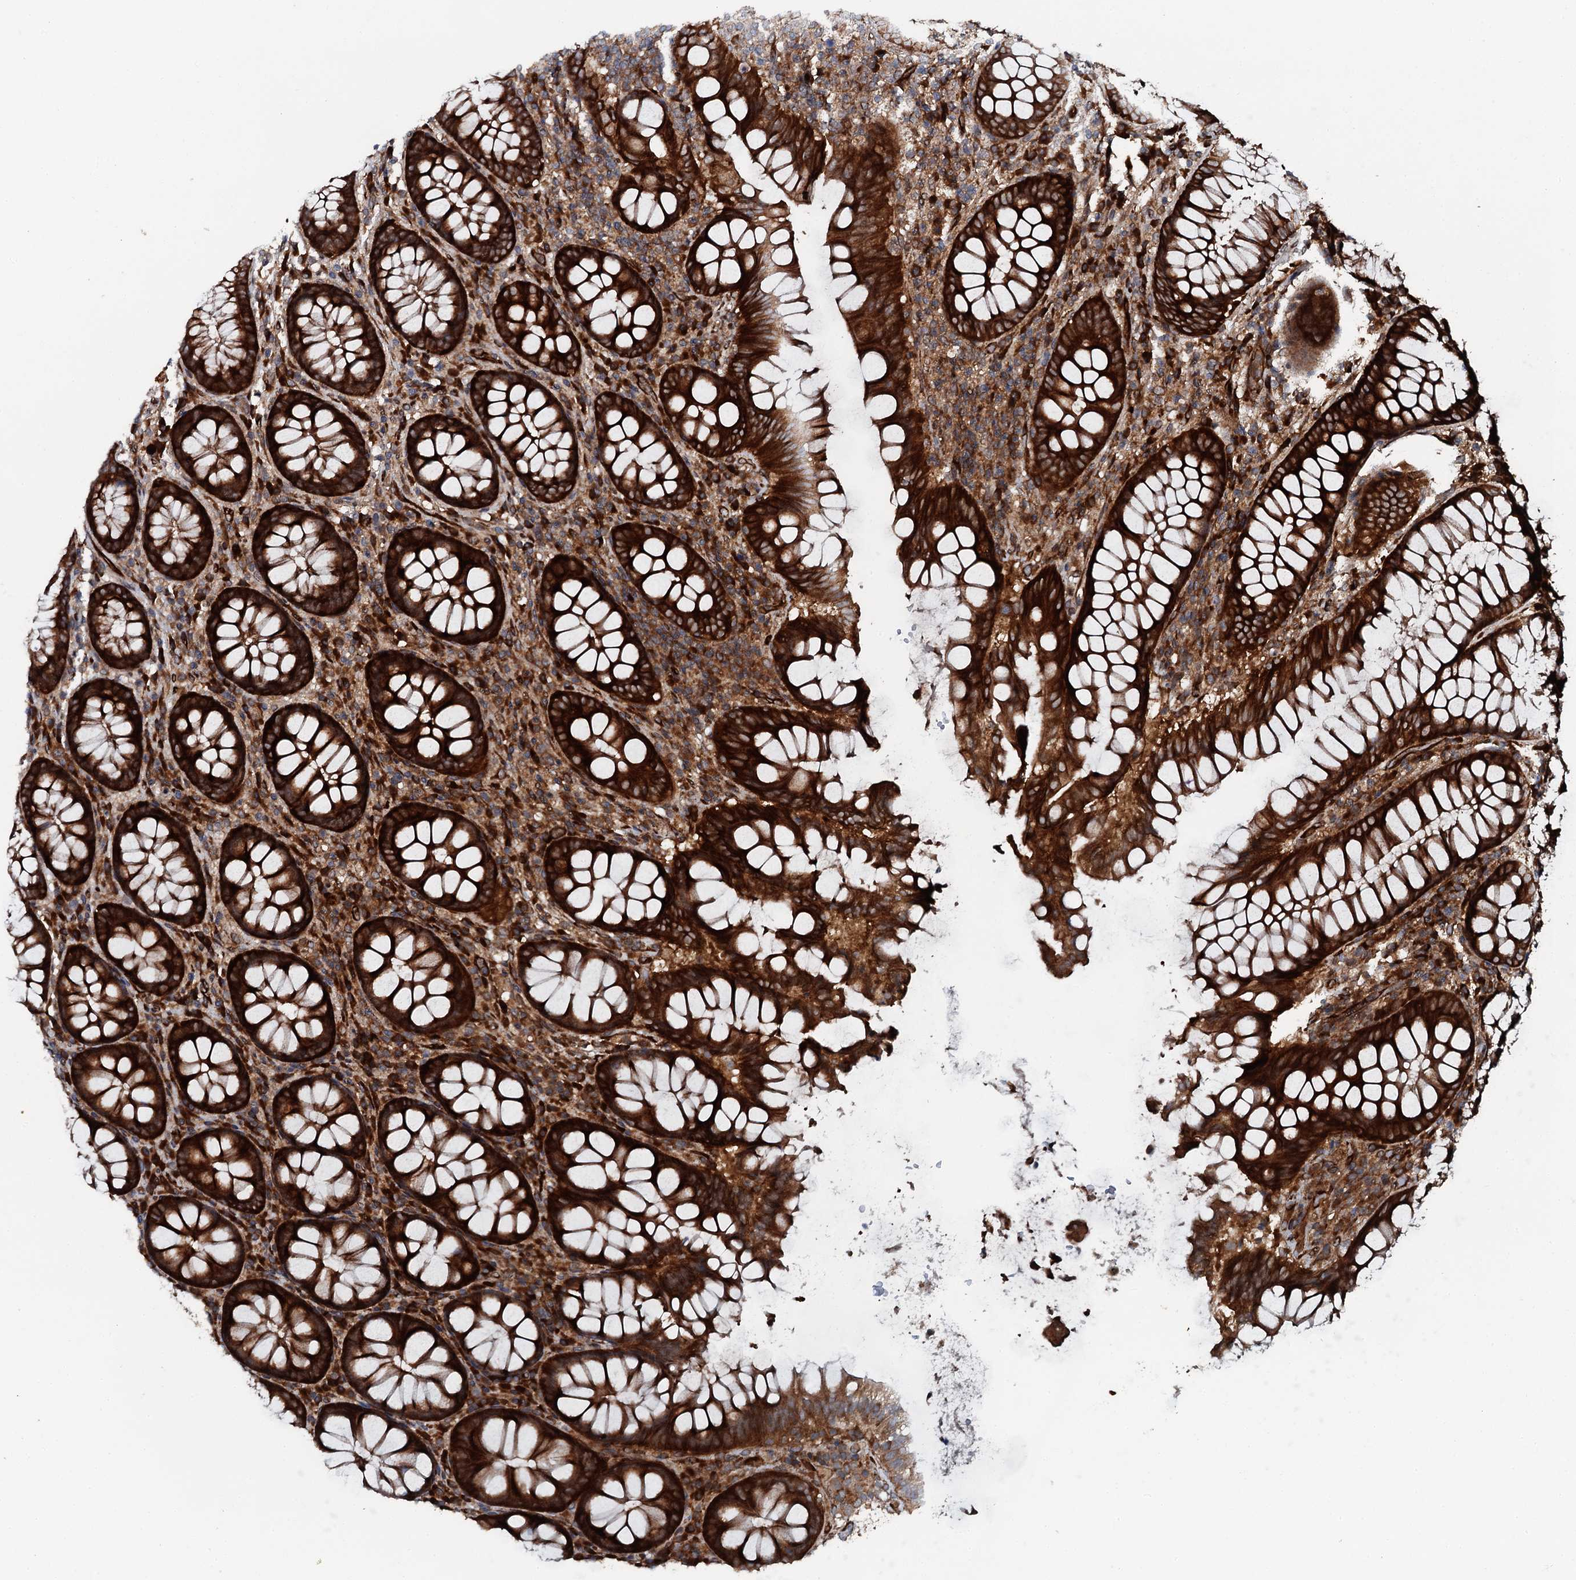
{"staining": {"intensity": "moderate", "quantity": ">75%", "location": "cytoplasmic/membranous"}, "tissue": "colon", "cell_type": "Endothelial cells", "image_type": "normal", "snomed": [{"axis": "morphology", "description": "Normal tissue, NOS"}, {"axis": "topography", "description": "Colon"}], "caption": "Immunohistochemistry photomicrograph of normal colon stained for a protein (brown), which shows medium levels of moderate cytoplasmic/membranous staining in approximately >75% of endothelial cells.", "gene": "FLYWCH1", "patient": {"sex": "female", "age": 79}}